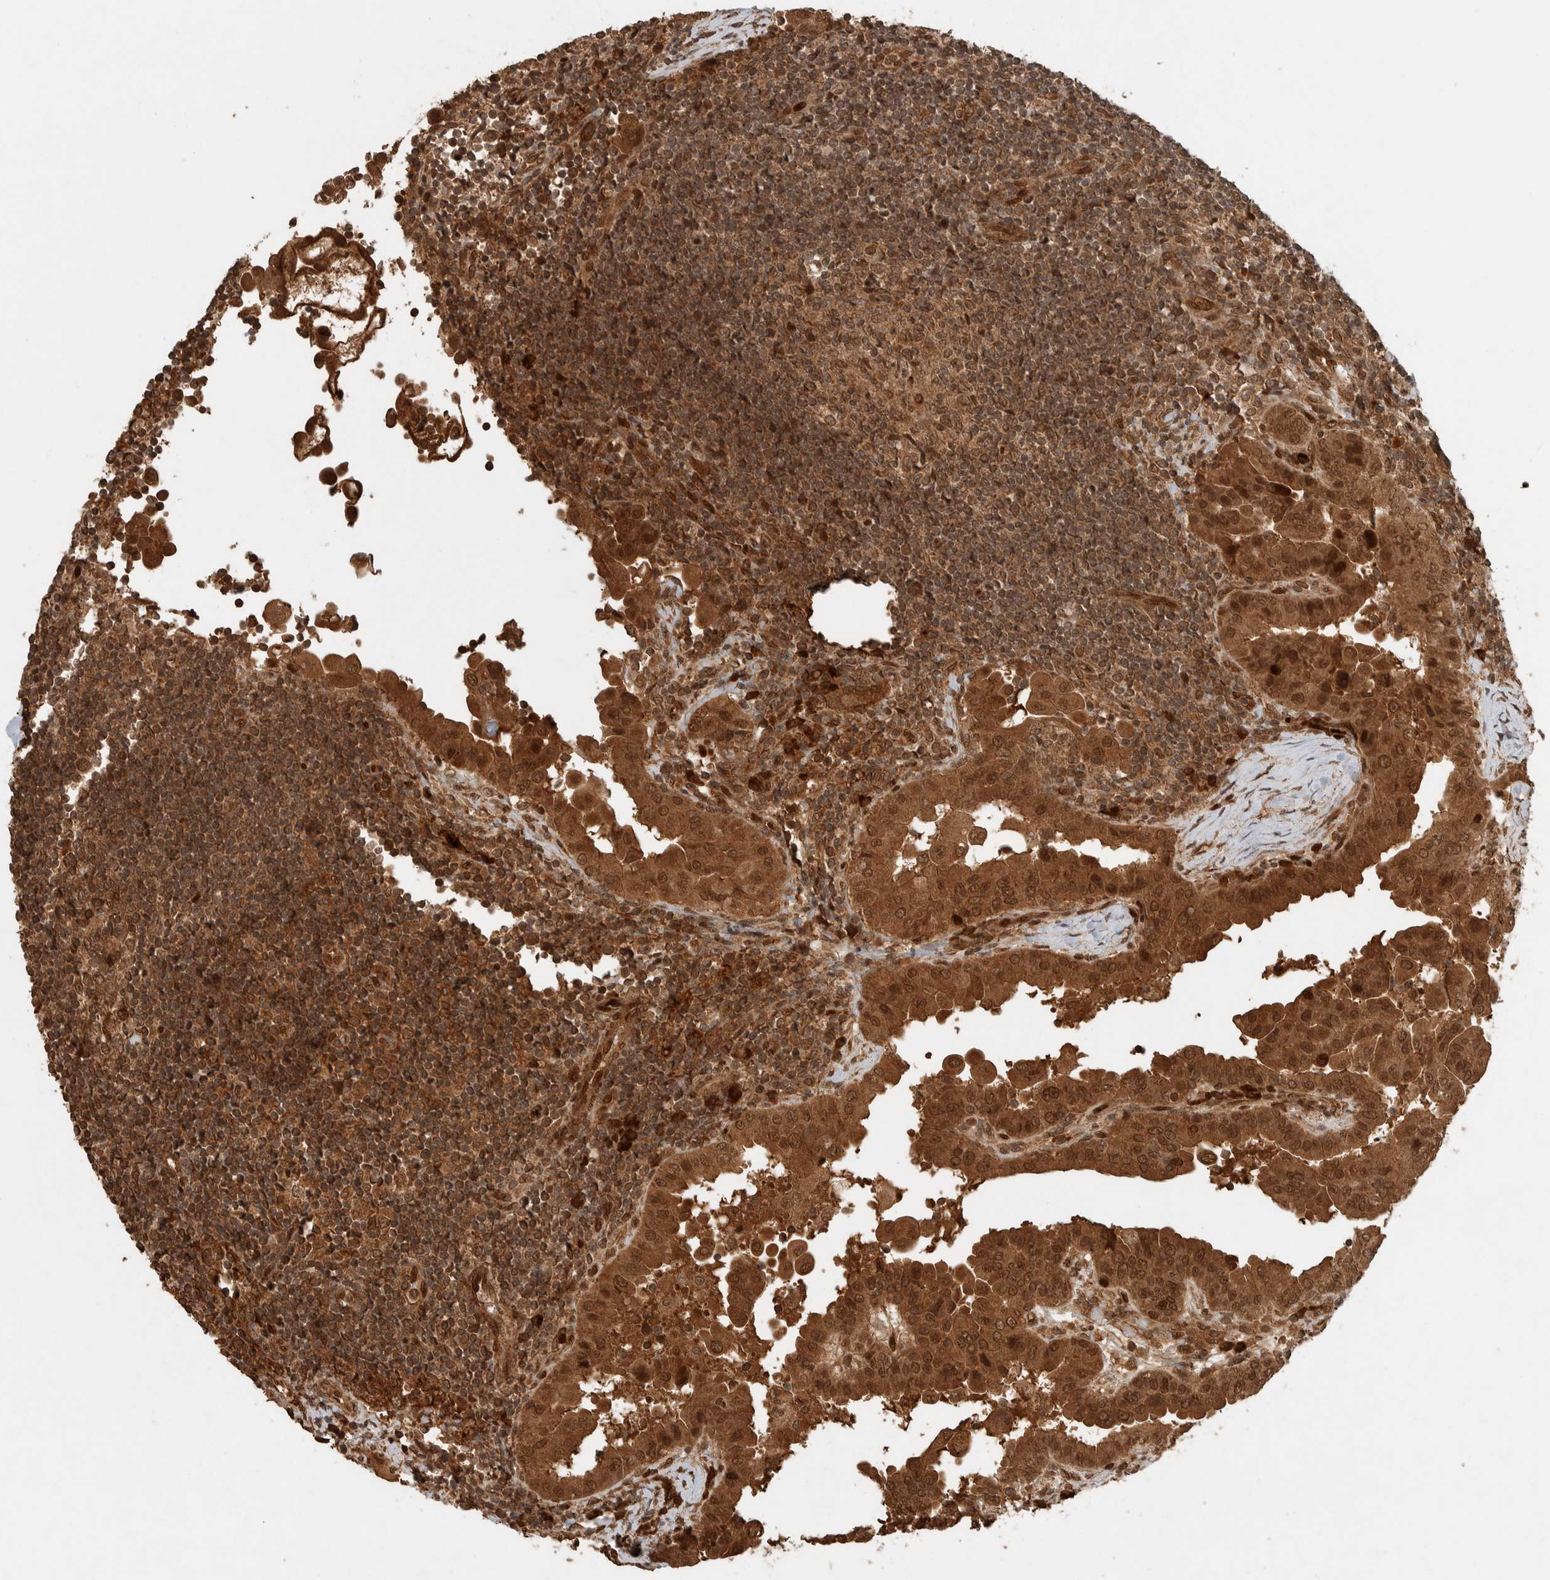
{"staining": {"intensity": "strong", "quantity": ">75%", "location": "cytoplasmic/membranous,nuclear"}, "tissue": "thyroid cancer", "cell_type": "Tumor cells", "image_type": "cancer", "snomed": [{"axis": "morphology", "description": "Papillary adenocarcinoma, NOS"}, {"axis": "topography", "description": "Thyroid gland"}], "caption": "High-power microscopy captured an immunohistochemistry (IHC) photomicrograph of thyroid cancer, revealing strong cytoplasmic/membranous and nuclear expression in approximately >75% of tumor cells. (brown staining indicates protein expression, while blue staining denotes nuclei).", "gene": "CNTROB", "patient": {"sex": "male", "age": 33}}